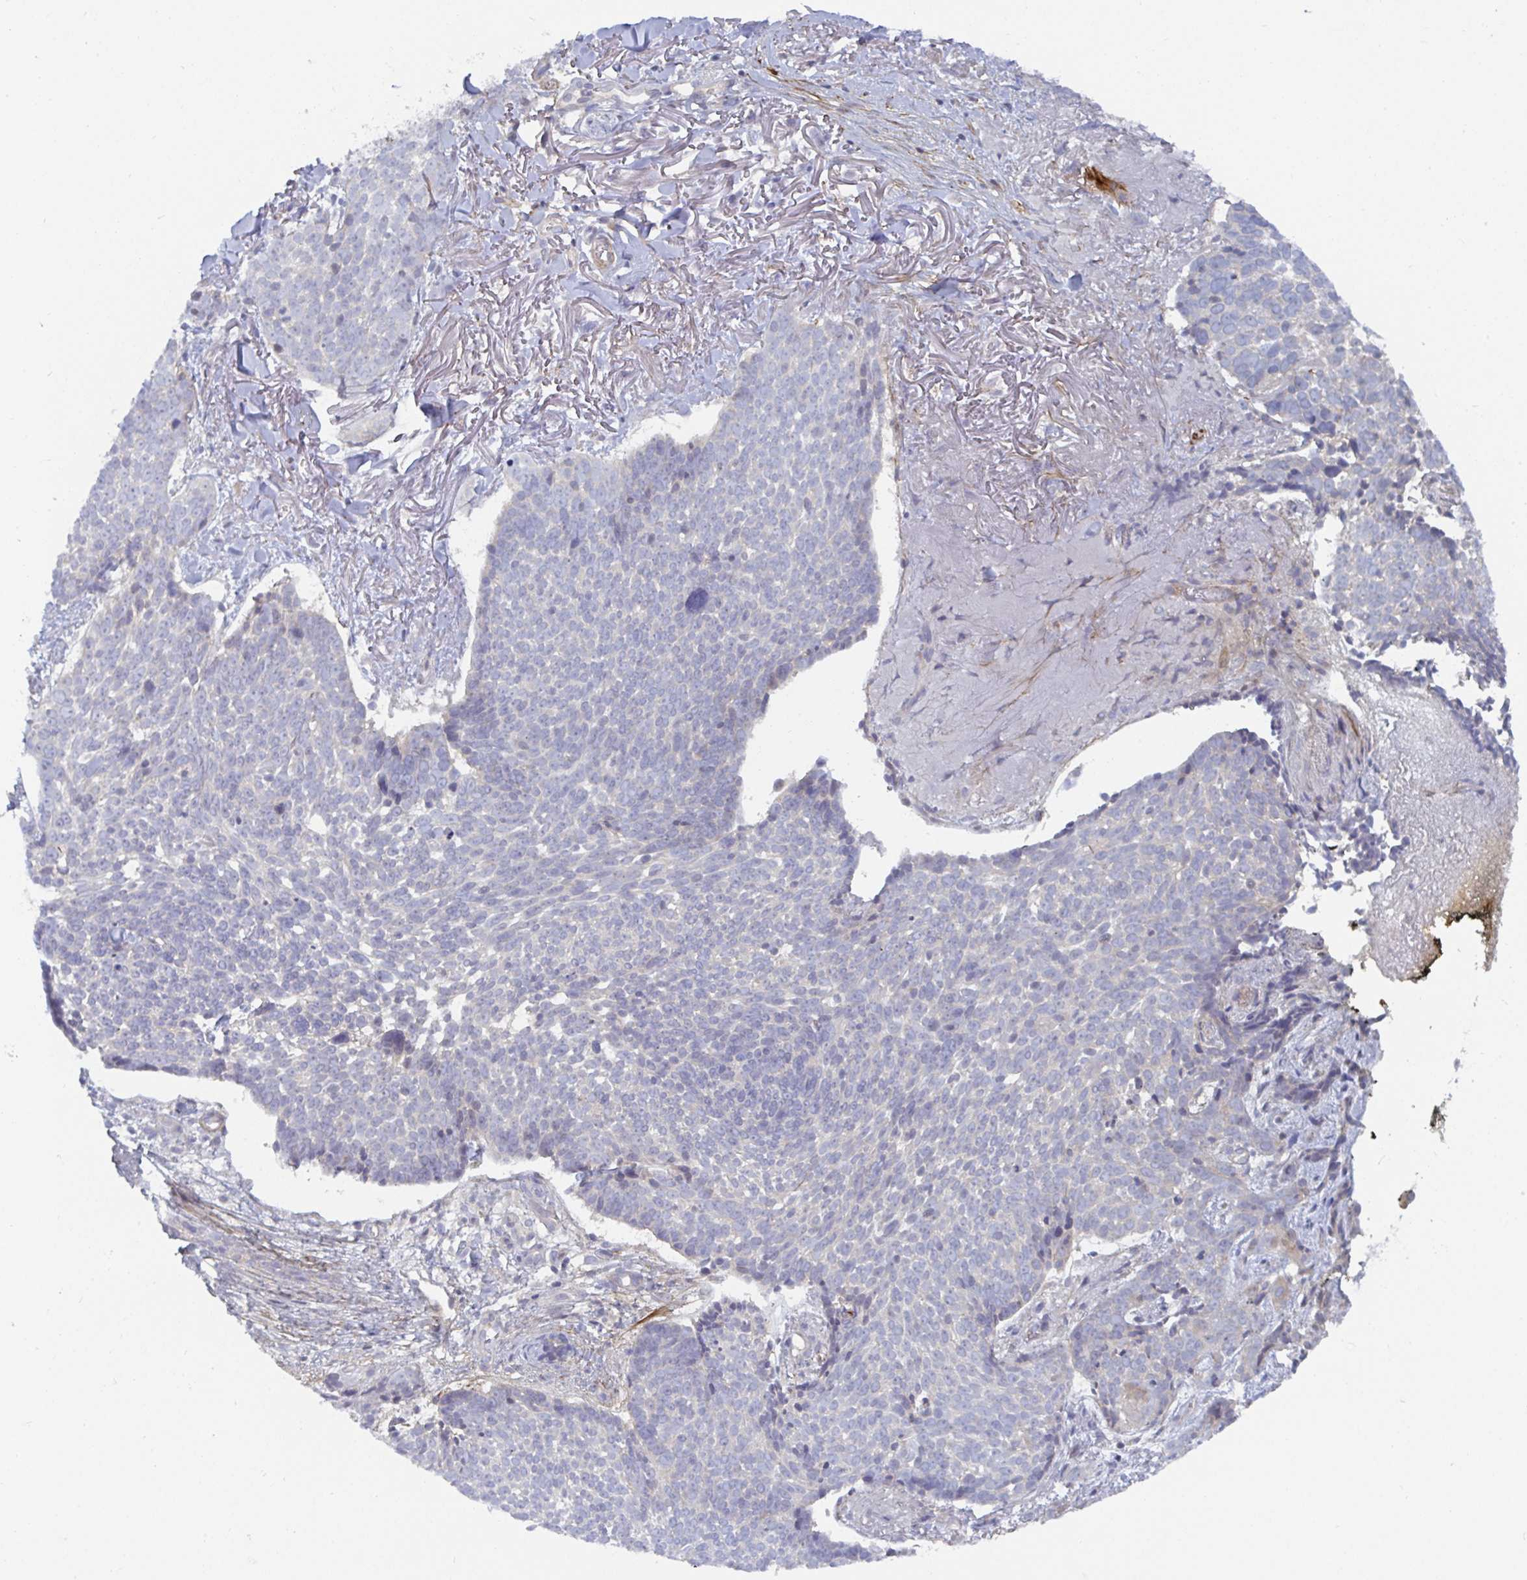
{"staining": {"intensity": "negative", "quantity": "none", "location": "none"}, "tissue": "skin cancer", "cell_type": "Tumor cells", "image_type": "cancer", "snomed": [{"axis": "morphology", "description": "Basal cell carcinoma"}, {"axis": "morphology", "description": "BCC, high aggressive"}, {"axis": "topography", "description": "Skin"}], "caption": "High power microscopy photomicrograph of an immunohistochemistry (IHC) photomicrograph of skin cancer, revealing no significant expression in tumor cells.", "gene": "SSH2", "patient": {"sex": "female", "age": 86}}